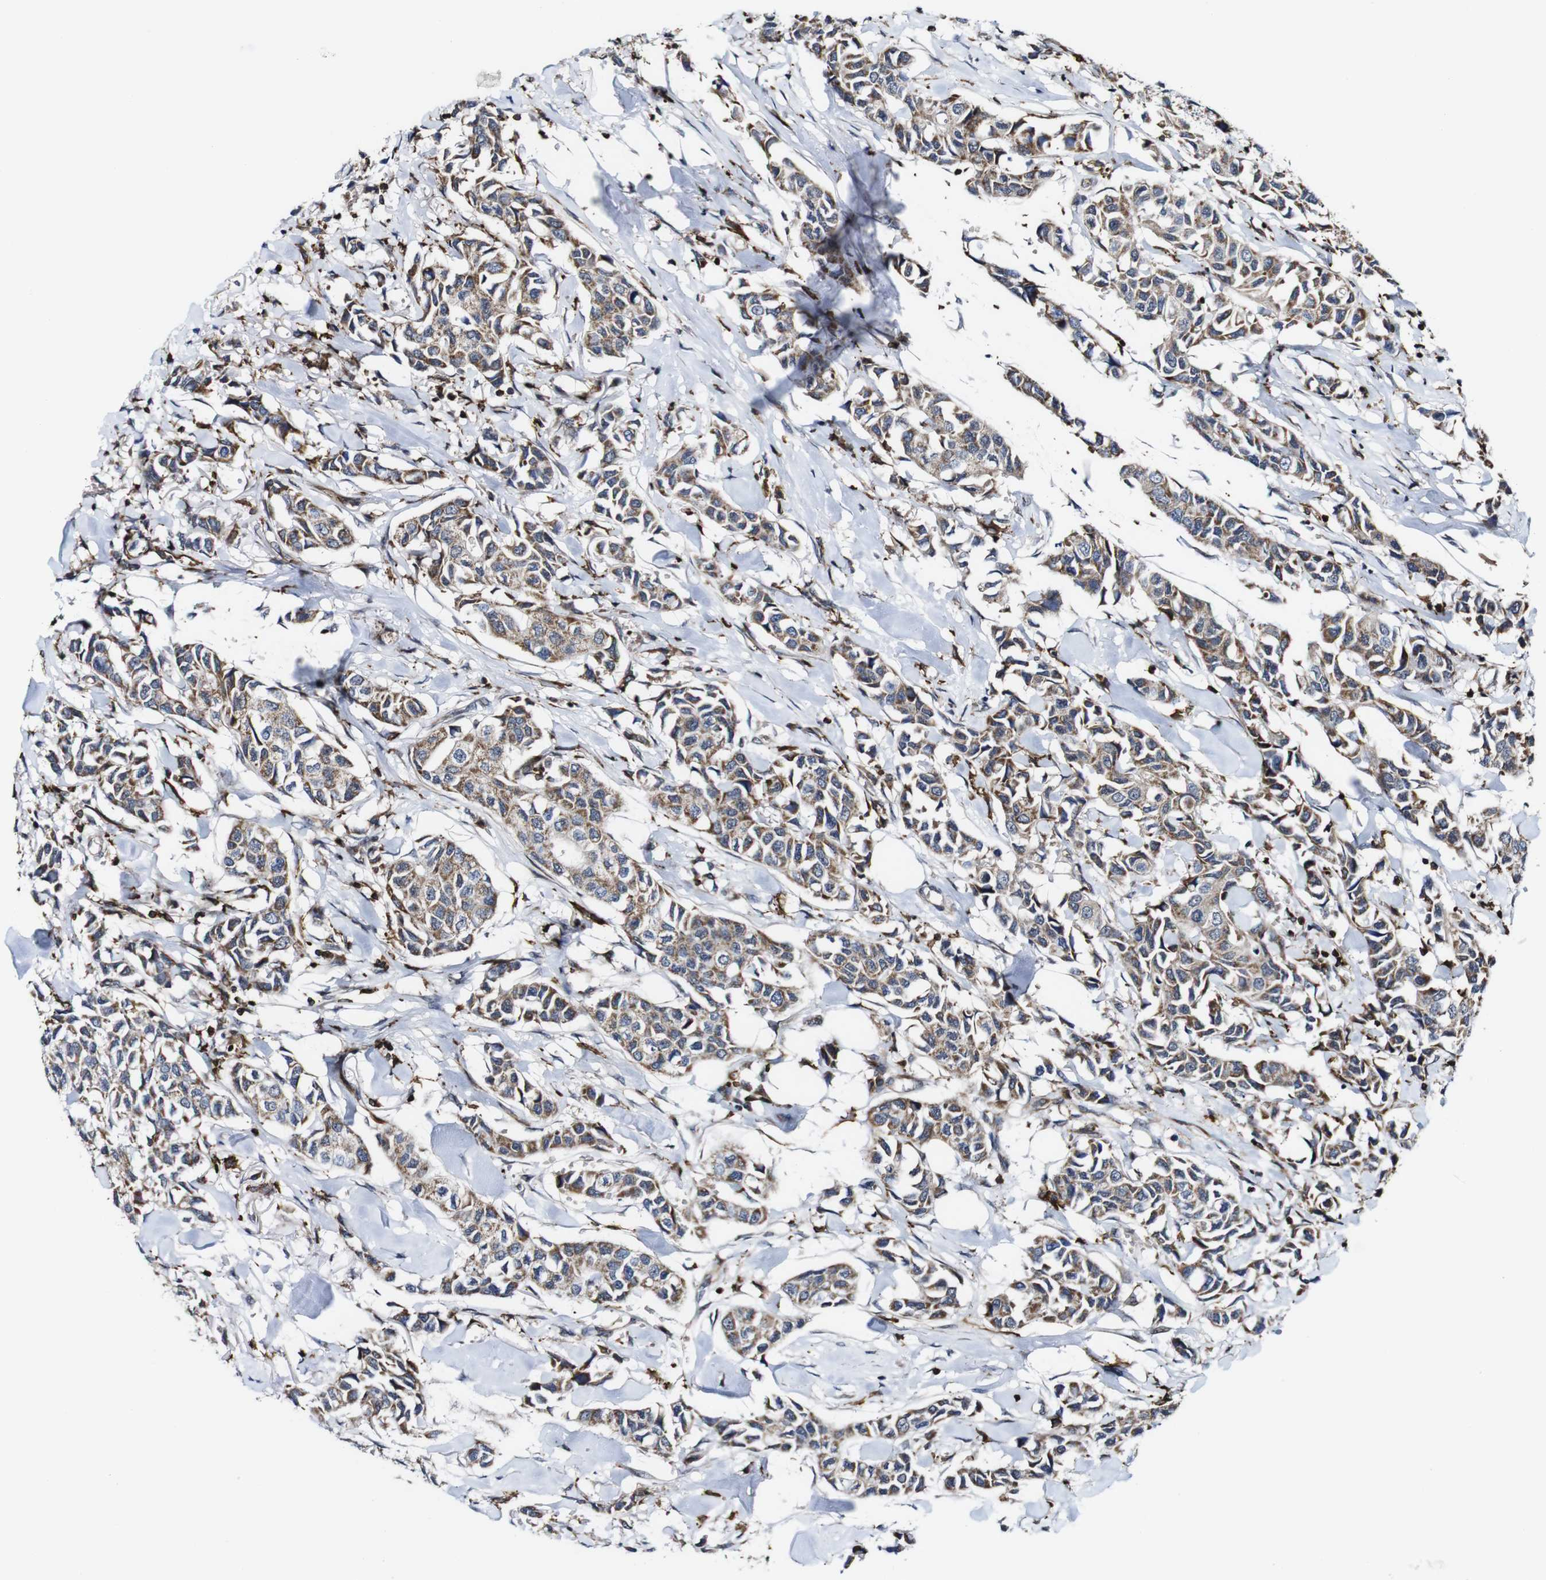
{"staining": {"intensity": "weak", "quantity": ">75%", "location": "cytoplasmic/membranous"}, "tissue": "breast cancer", "cell_type": "Tumor cells", "image_type": "cancer", "snomed": [{"axis": "morphology", "description": "Duct carcinoma"}, {"axis": "topography", "description": "Breast"}], "caption": "Protein analysis of invasive ductal carcinoma (breast) tissue shows weak cytoplasmic/membranous positivity in about >75% of tumor cells. (DAB IHC with brightfield microscopy, high magnification).", "gene": "JAK2", "patient": {"sex": "female", "age": 80}}